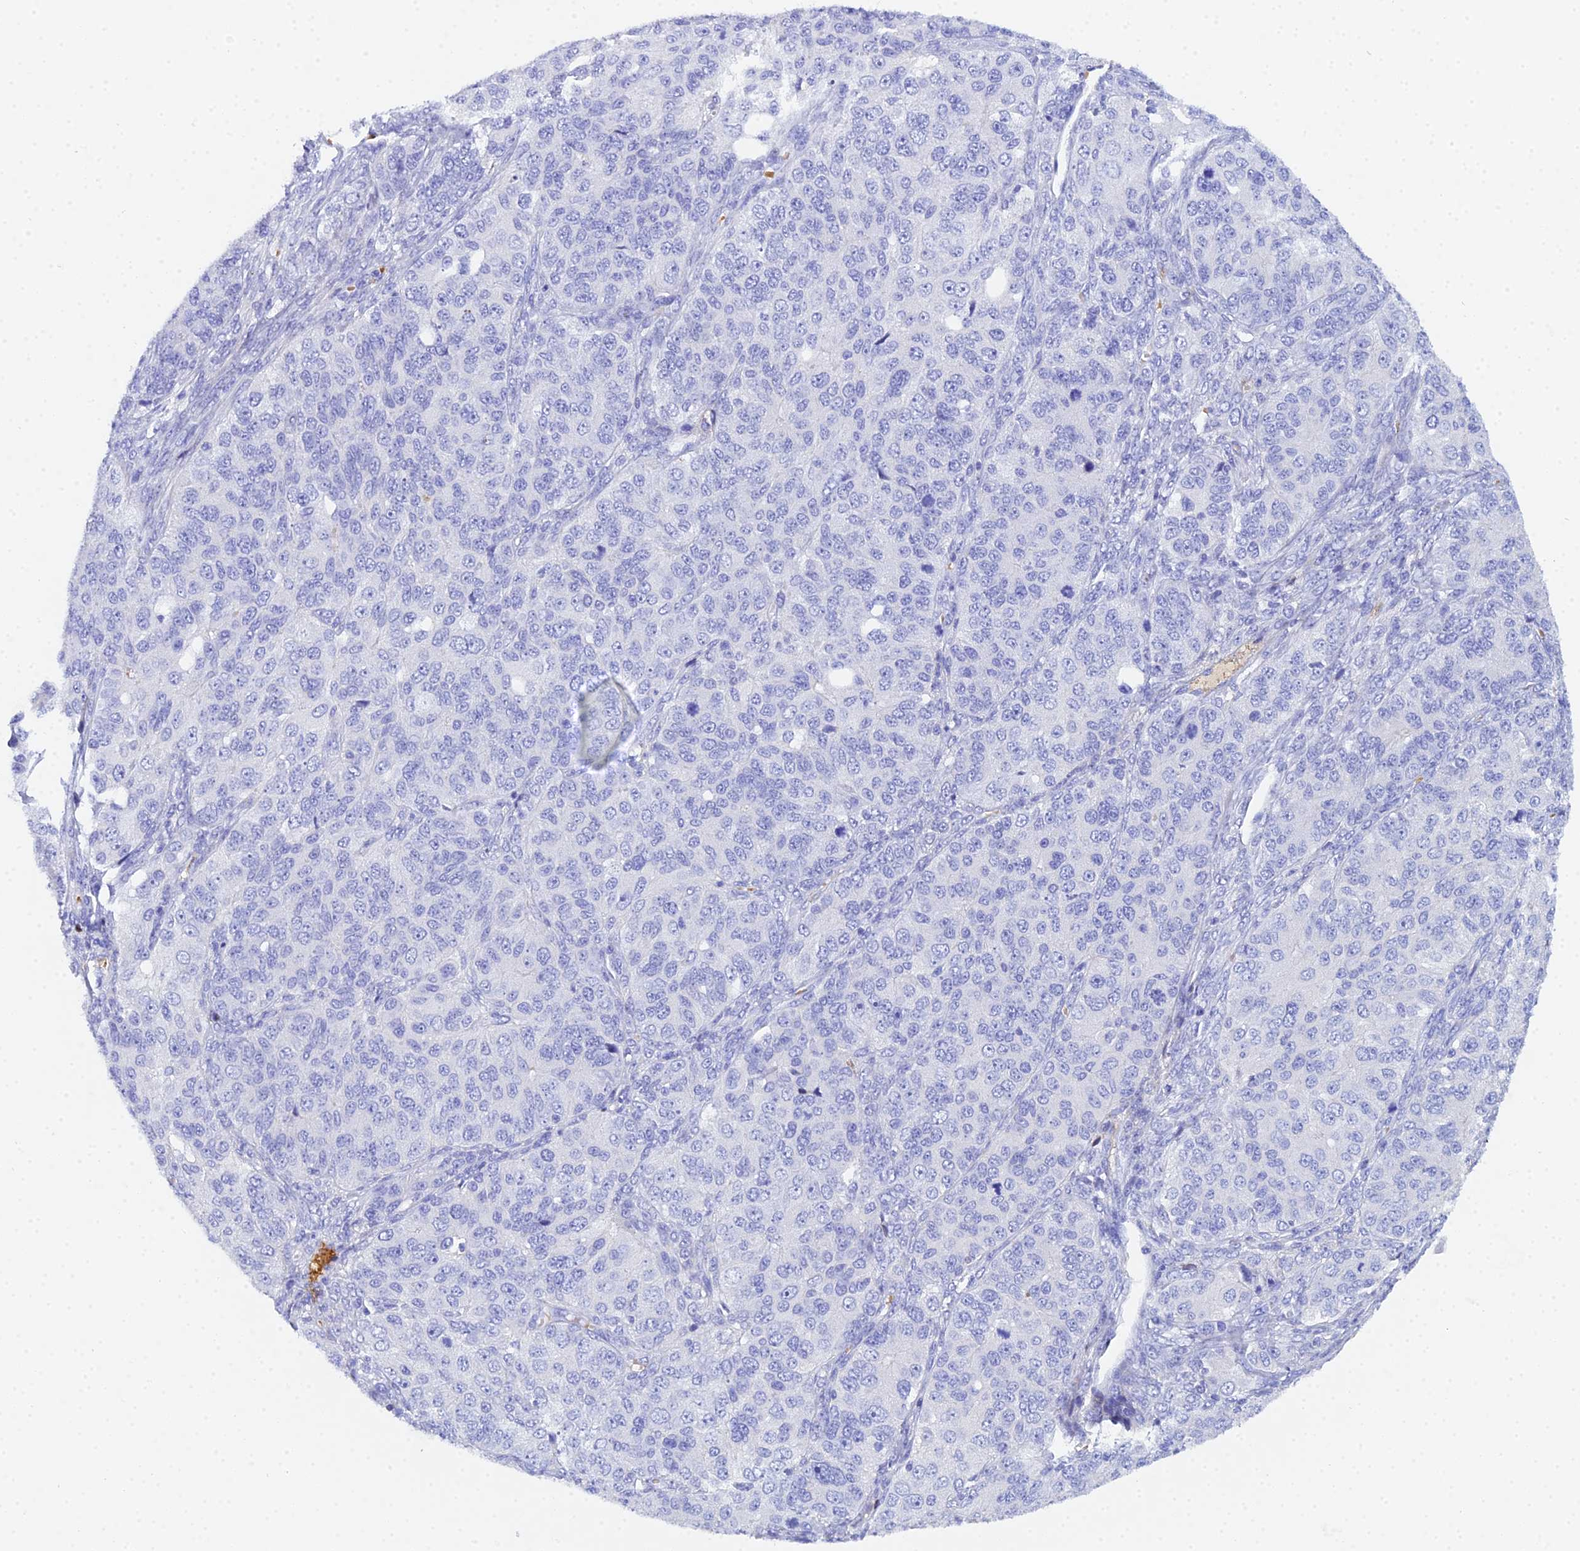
{"staining": {"intensity": "negative", "quantity": "none", "location": "none"}, "tissue": "ovarian cancer", "cell_type": "Tumor cells", "image_type": "cancer", "snomed": [{"axis": "morphology", "description": "Carcinoma, endometroid"}, {"axis": "topography", "description": "Ovary"}], "caption": "A high-resolution image shows immunohistochemistry (IHC) staining of ovarian cancer (endometroid carcinoma), which demonstrates no significant positivity in tumor cells.", "gene": "CELA3A", "patient": {"sex": "female", "age": 51}}